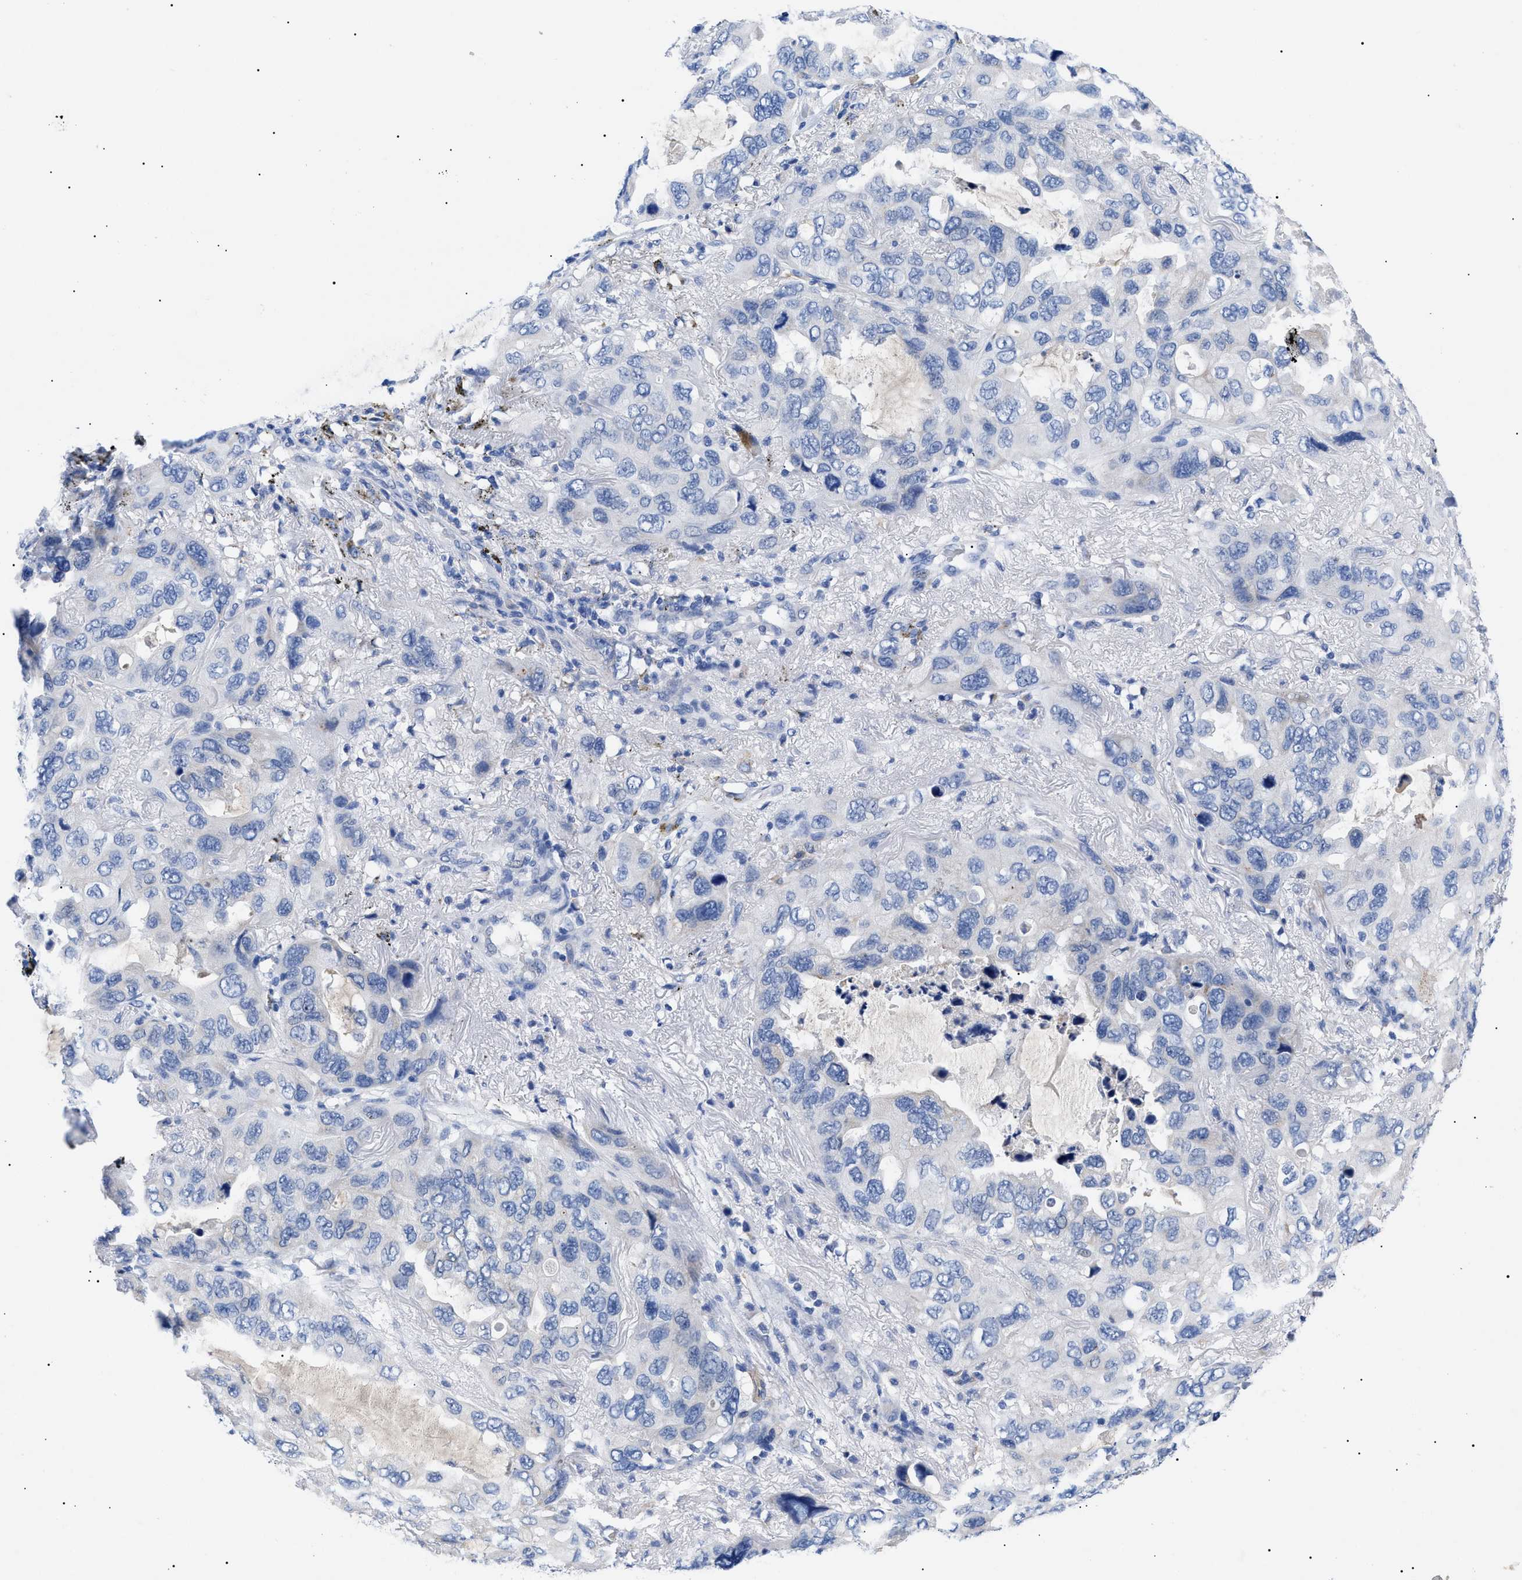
{"staining": {"intensity": "negative", "quantity": "none", "location": "none"}, "tissue": "lung cancer", "cell_type": "Tumor cells", "image_type": "cancer", "snomed": [{"axis": "morphology", "description": "Squamous cell carcinoma, NOS"}, {"axis": "topography", "description": "Lung"}], "caption": "There is no significant positivity in tumor cells of lung squamous cell carcinoma.", "gene": "ACKR1", "patient": {"sex": "female", "age": 73}}